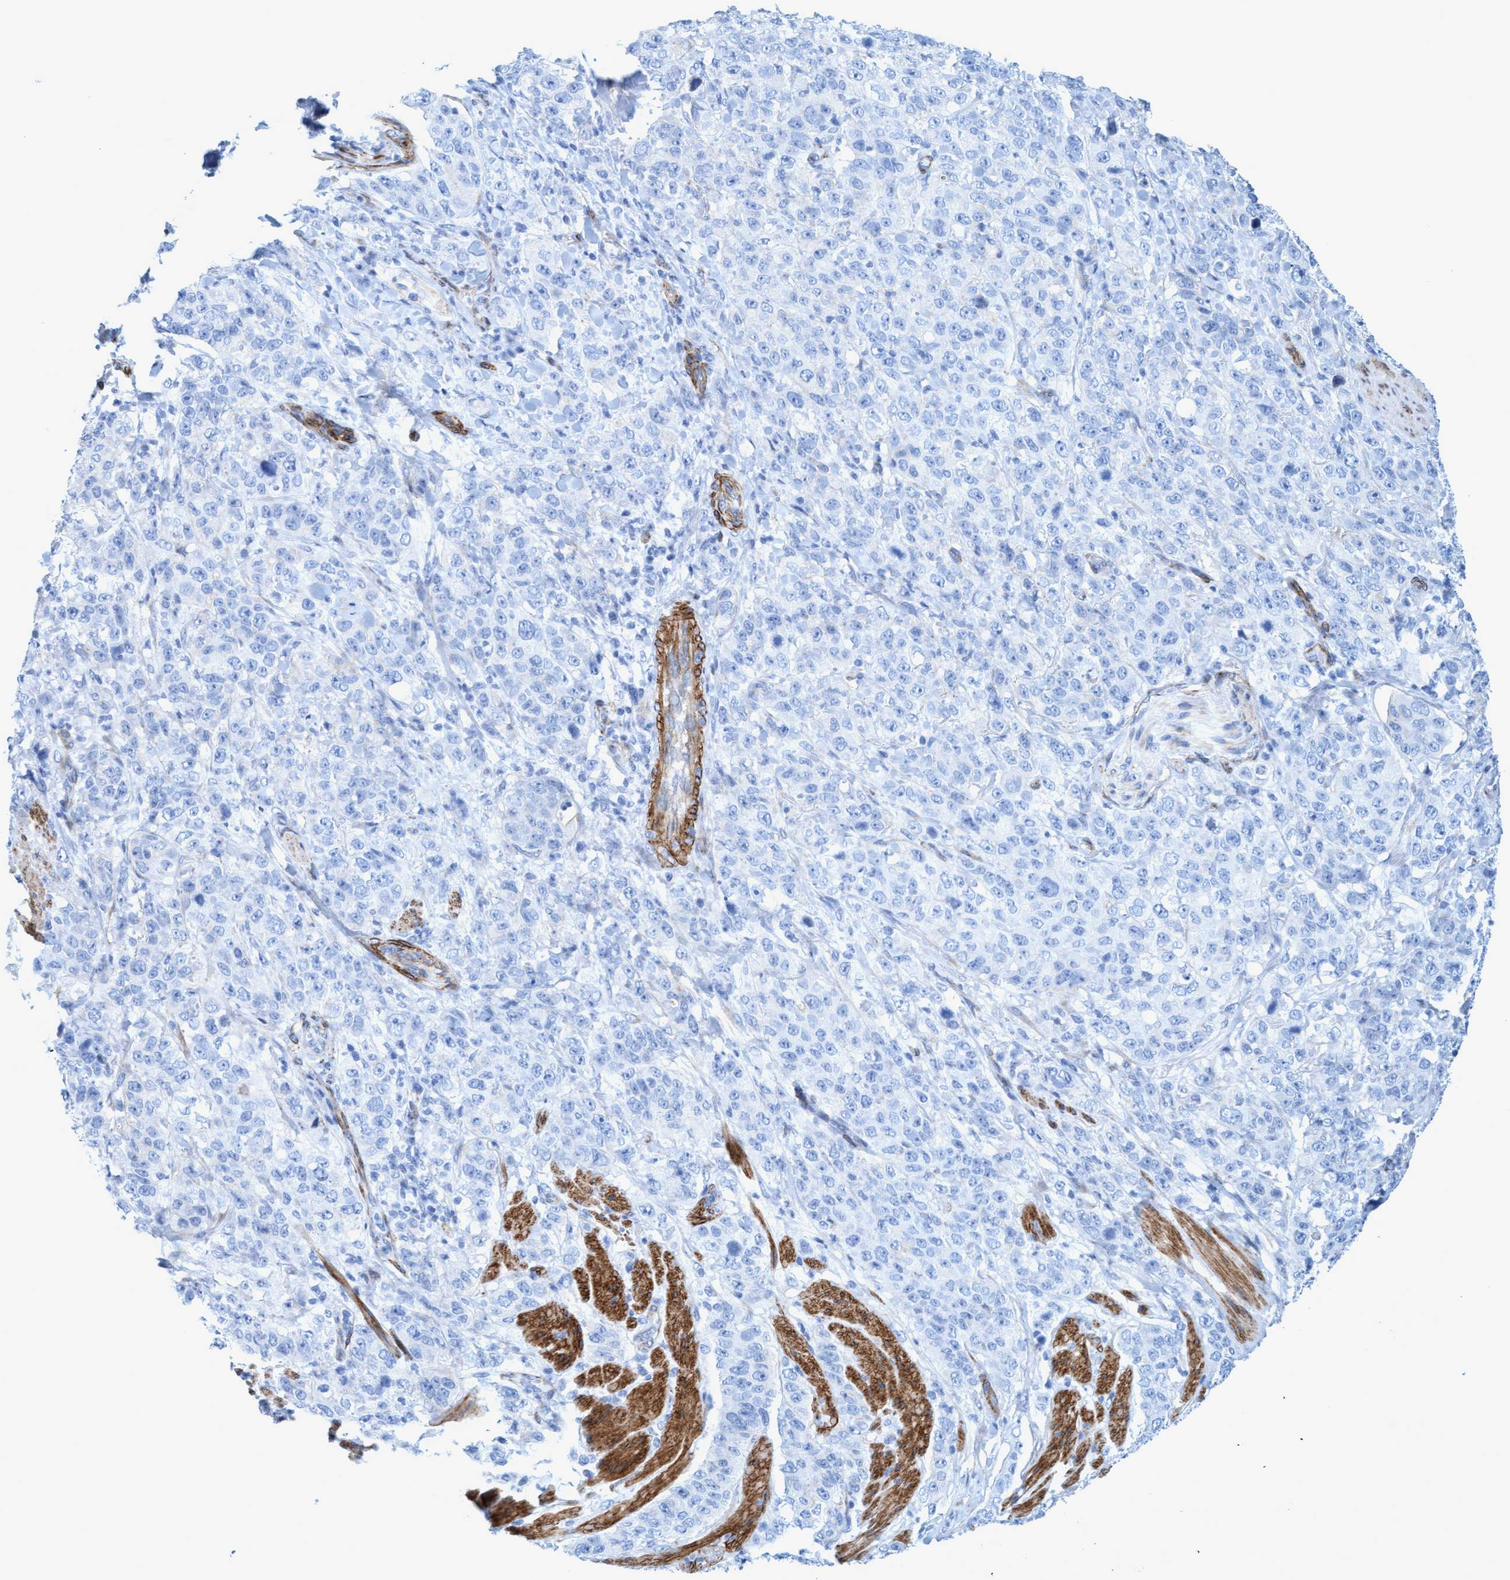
{"staining": {"intensity": "negative", "quantity": "none", "location": "none"}, "tissue": "stomach cancer", "cell_type": "Tumor cells", "image_type": "cancer", "snomed": [{"axis": "morphology", "description": "Adenocarcinoma, NOS"}, {"axis": "topography", "description": "Stomach"}], "caption": "Tumor cells show no significant positivity in adenocarcinoma (stomach).", "gene": "MTFR1", "patient": {"sex": "male", "age": 48}}